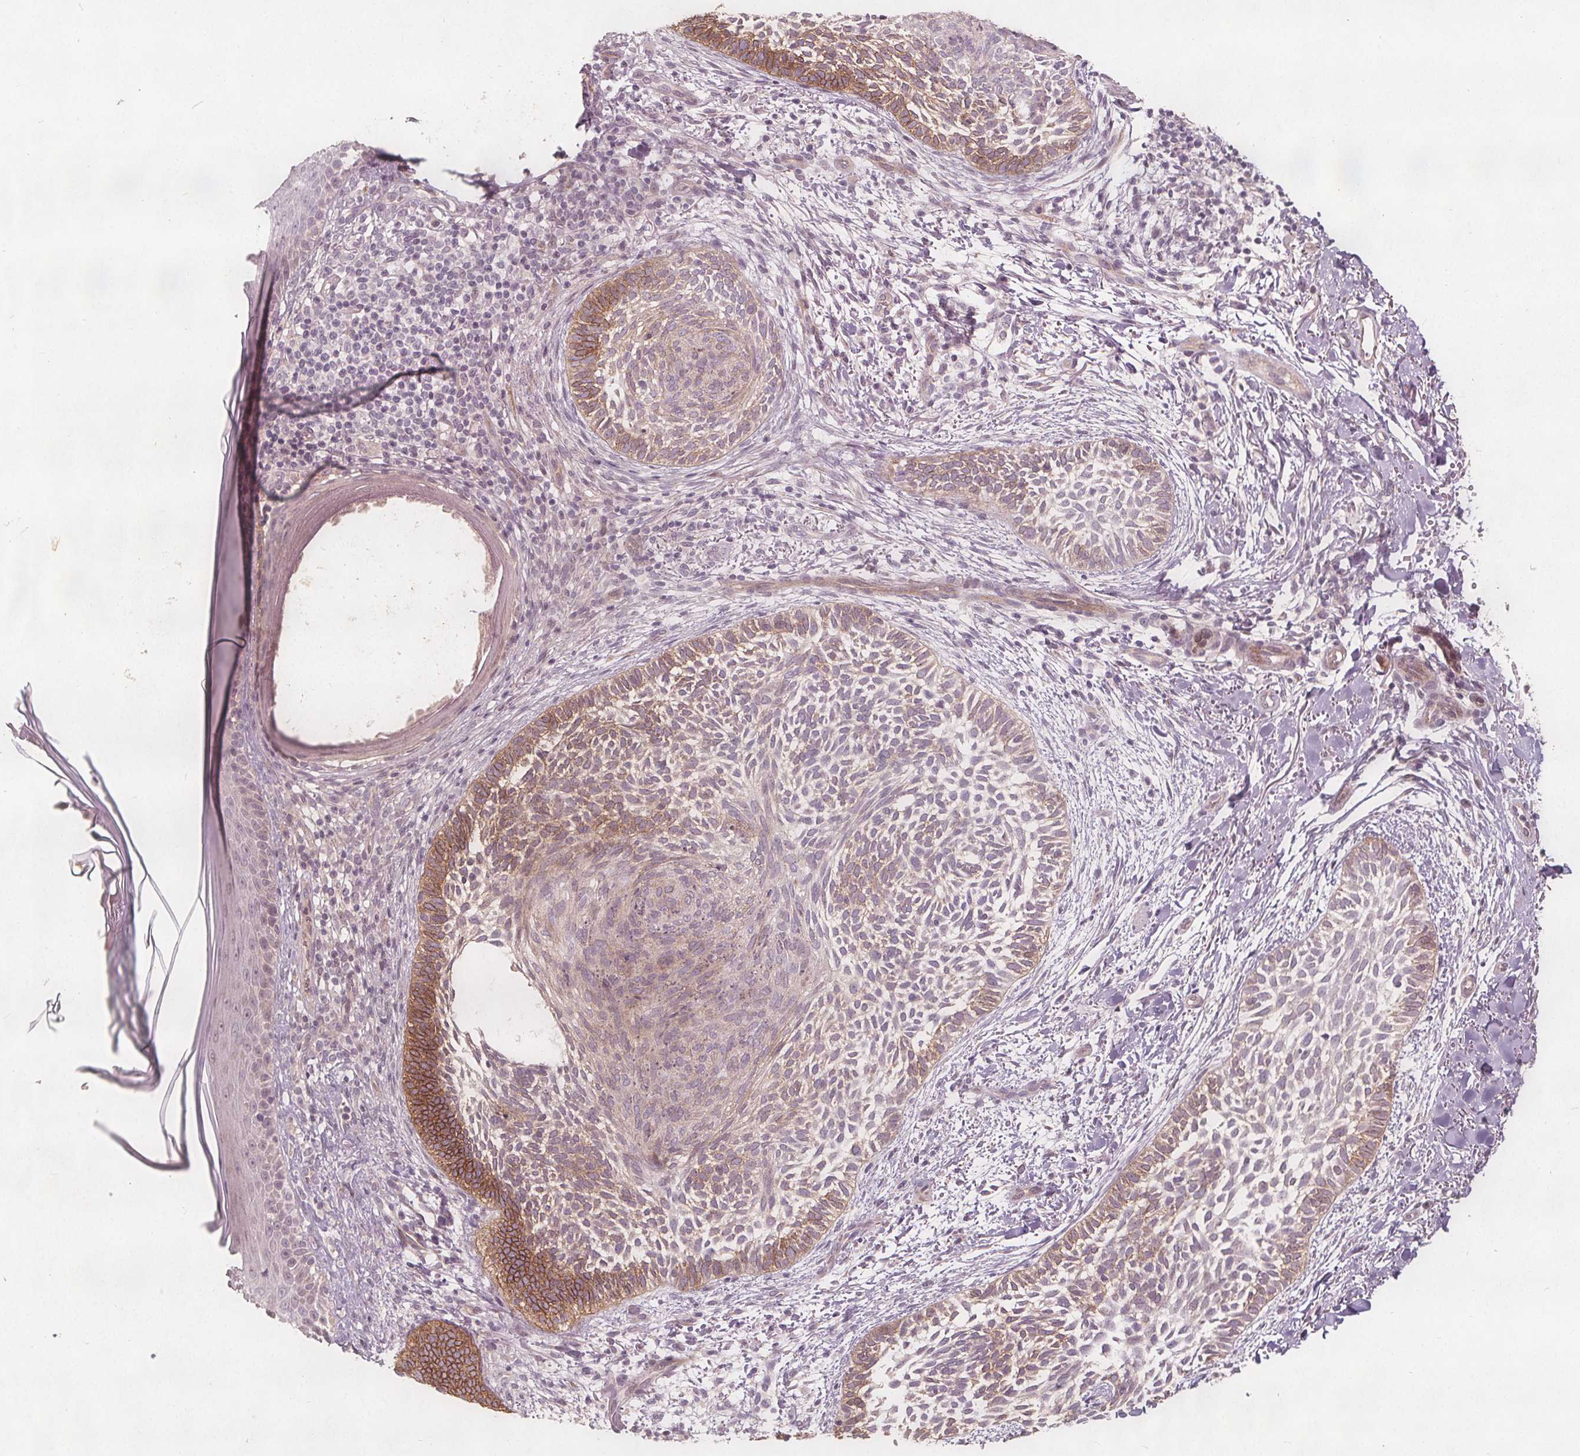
{"staining": {"intensity": "moderate", "quantity": "25%-75%", "location": "cytoplasmic/membranous"}, "tissue": "skin cancer", "cell_type": "Tumor cells", "image_type": "cancer", "snomed": [{"axis": "morphology", "description": "Normal tissue, NOS"}, {"axis": "morphology", "description": "Basal cell carcinoma"}, {"axis": "topography", "description": "Skin"}], "caption": "About 25%-75% of tumor cells in human skin basal cell carcinoma reveal moderate cytoplasmic/membranous protein expression as visualized by brown immunohistochemical staining.", "gene": "PTPRT", "patient": {"sex": "male", "age": 46}}